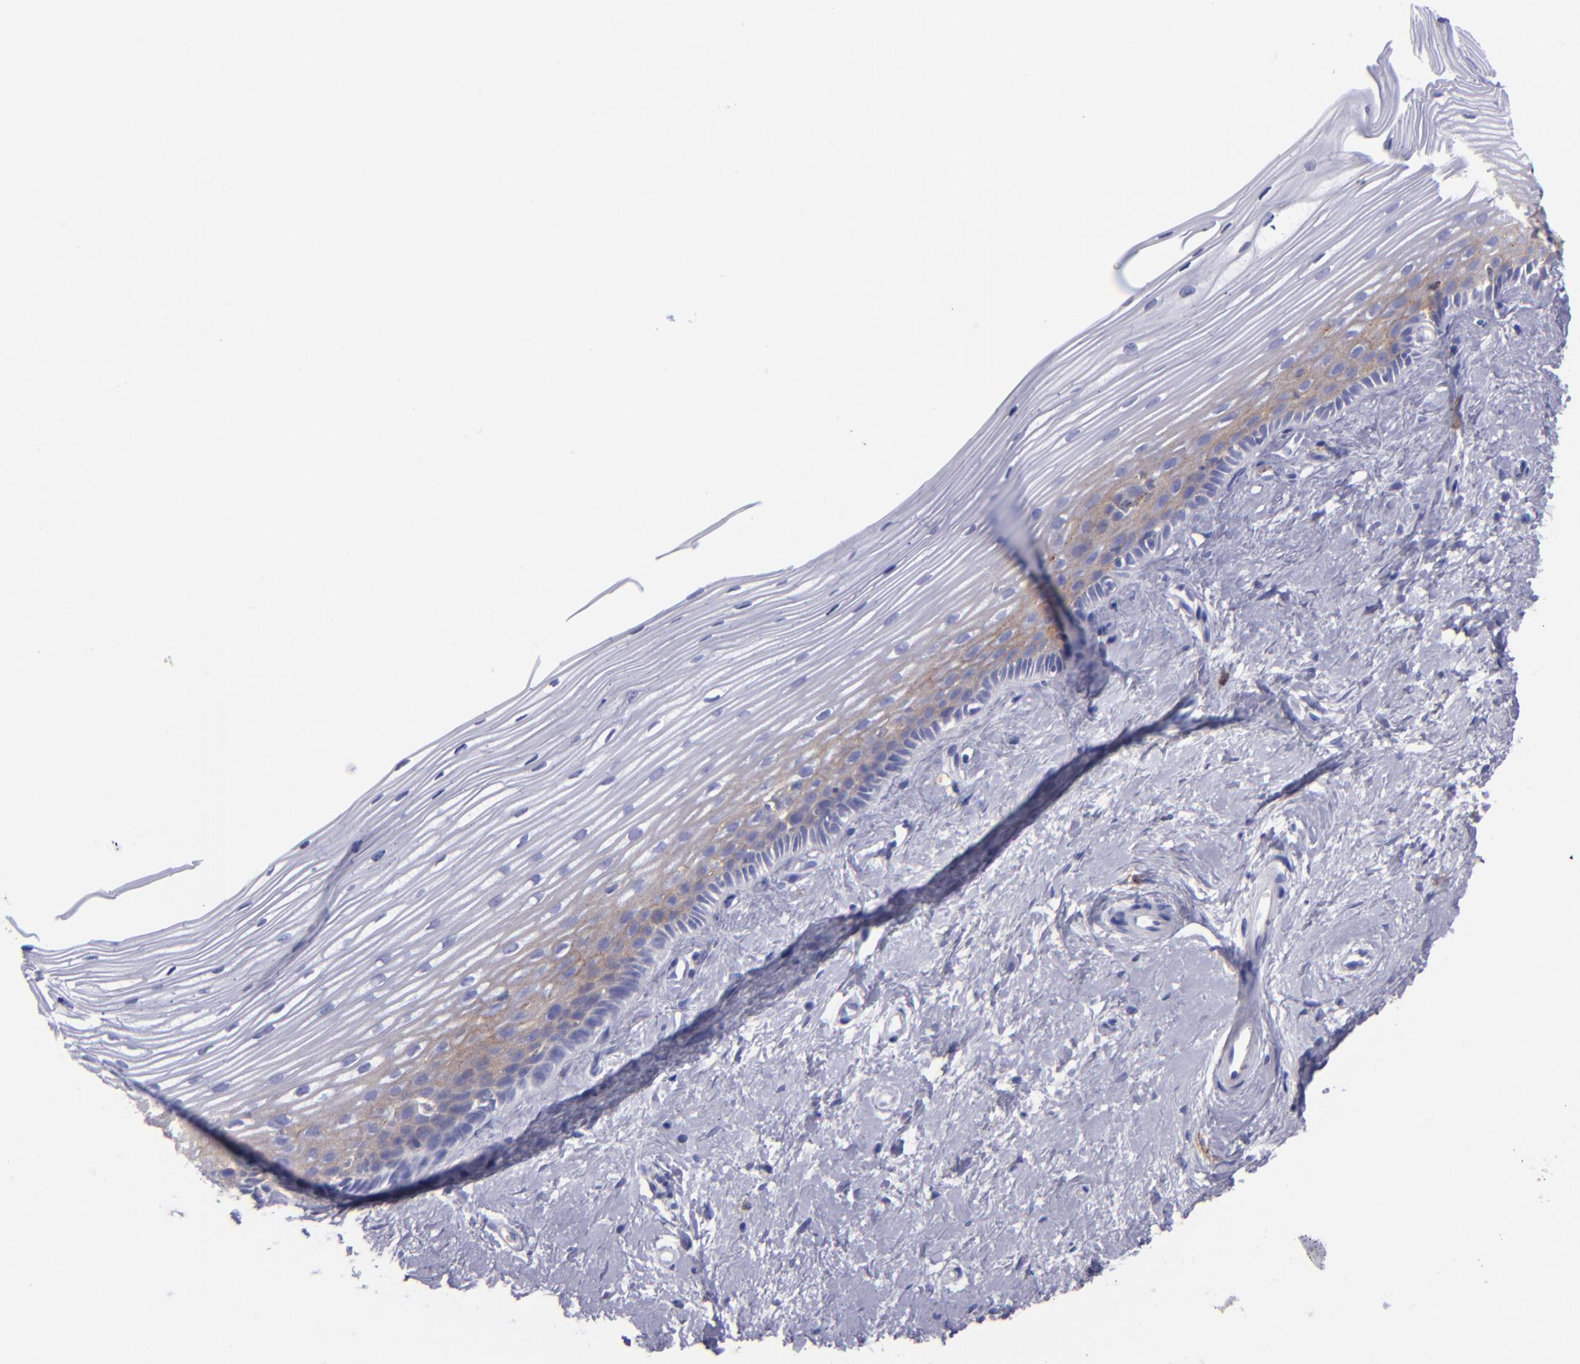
{"staining": {"intensity": "moderate", "quantity": "<25%", "location": "cytoplasmic/membranous"}, "tissue": "cervix", "cell_type": "Glandular cells", "image_type": "normal", "snomed": [{"axis": "morphology", "description": "Normal tissue, NOS"}, {"axis": "topography", "description": "Cervix"}], "caption": "This photomicrograph displays immunohistochemistry staining of unremarkable cervix, with low moderate cytoplasmic/membranous expression in about <25% of glandular cells.", "gene": "CD82", "patient": {"sex": "female", "age": 40}}